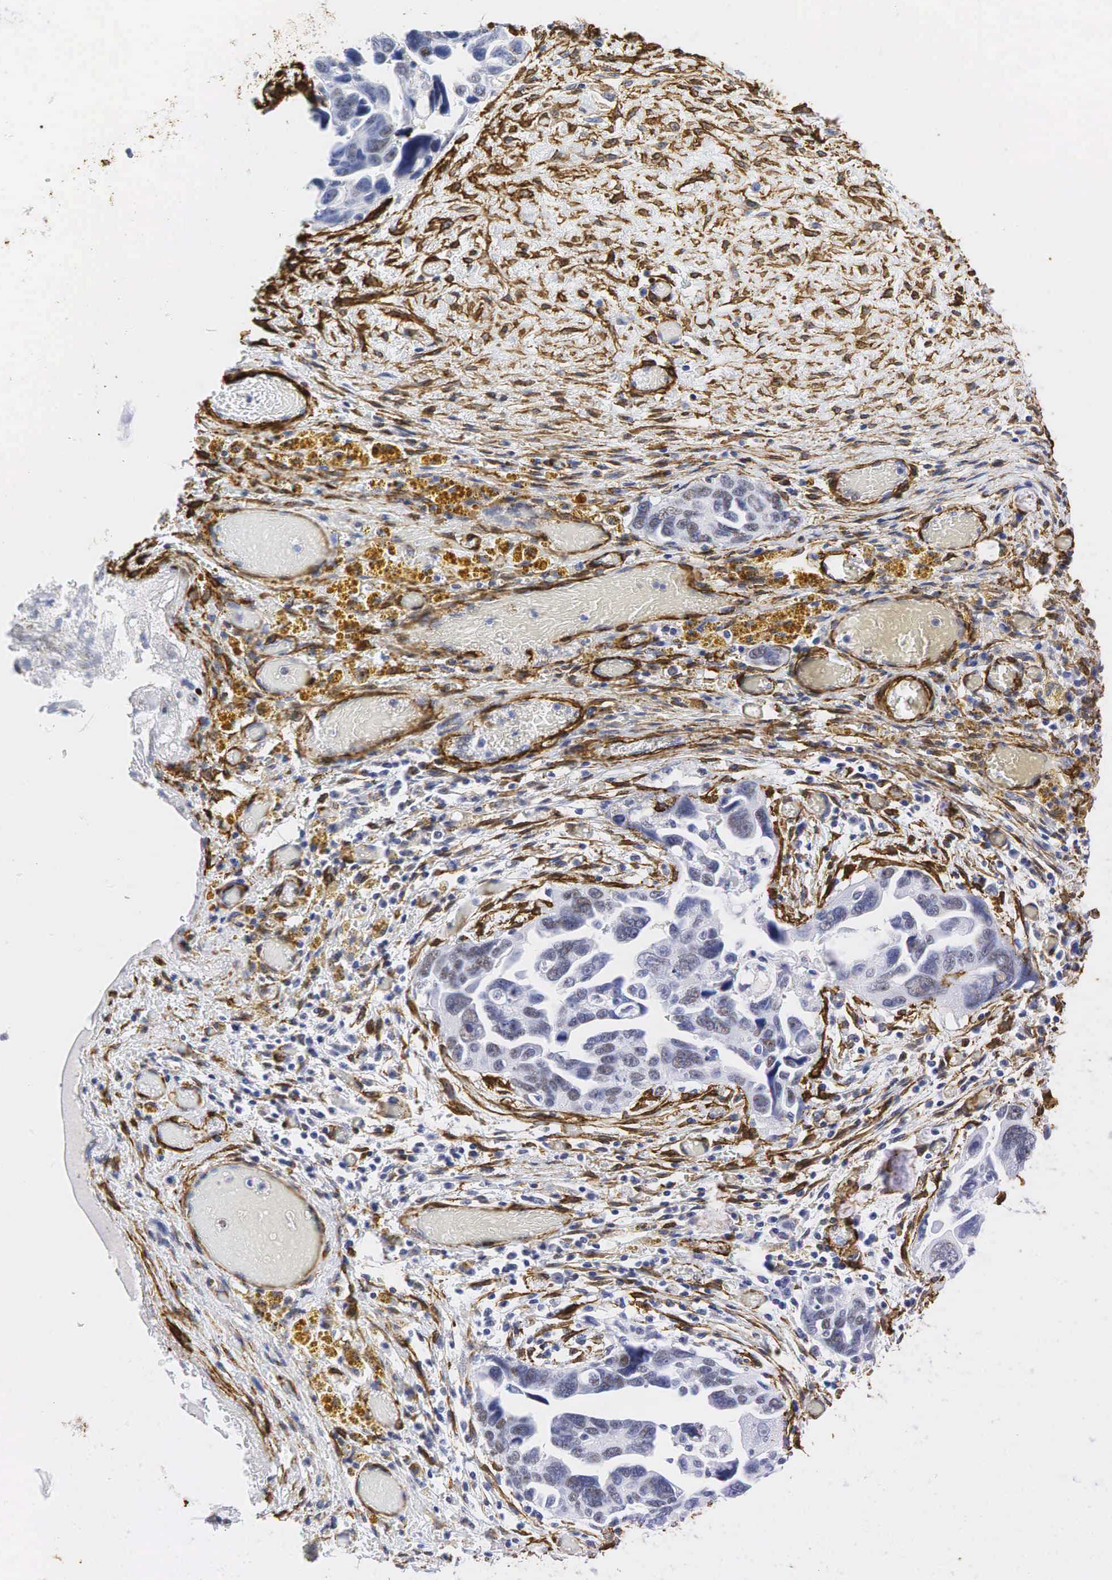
{"staining": {"intensity": "weak", "quantity": "<25%", "location": "nuclear"}, "tissue": "ovarian cancer", "cell_type": "Tumor cells", "image_type": "cancer", "snomed": [{"axis": "morphology", "description": "Cystadenocarcinoma, serous, NOS"}, {"axis": "topography", "description": "Ovary"}], "caption": "Immunohistochemistry image of neoplastic tissue: human ovarian cancer (serous cystadenocarcinoma) stained with DAB (3,3'-diaminobenzidine) demonstrates no significant protein staining in tumor cells. (DAB (3,3'-diaminobenzidine) immunohistochemistry (IHC) visualized using brightfield microscopy, high magnification).", "gene": "ACTA2", "patient": {"sex": "female", "age": 63}}